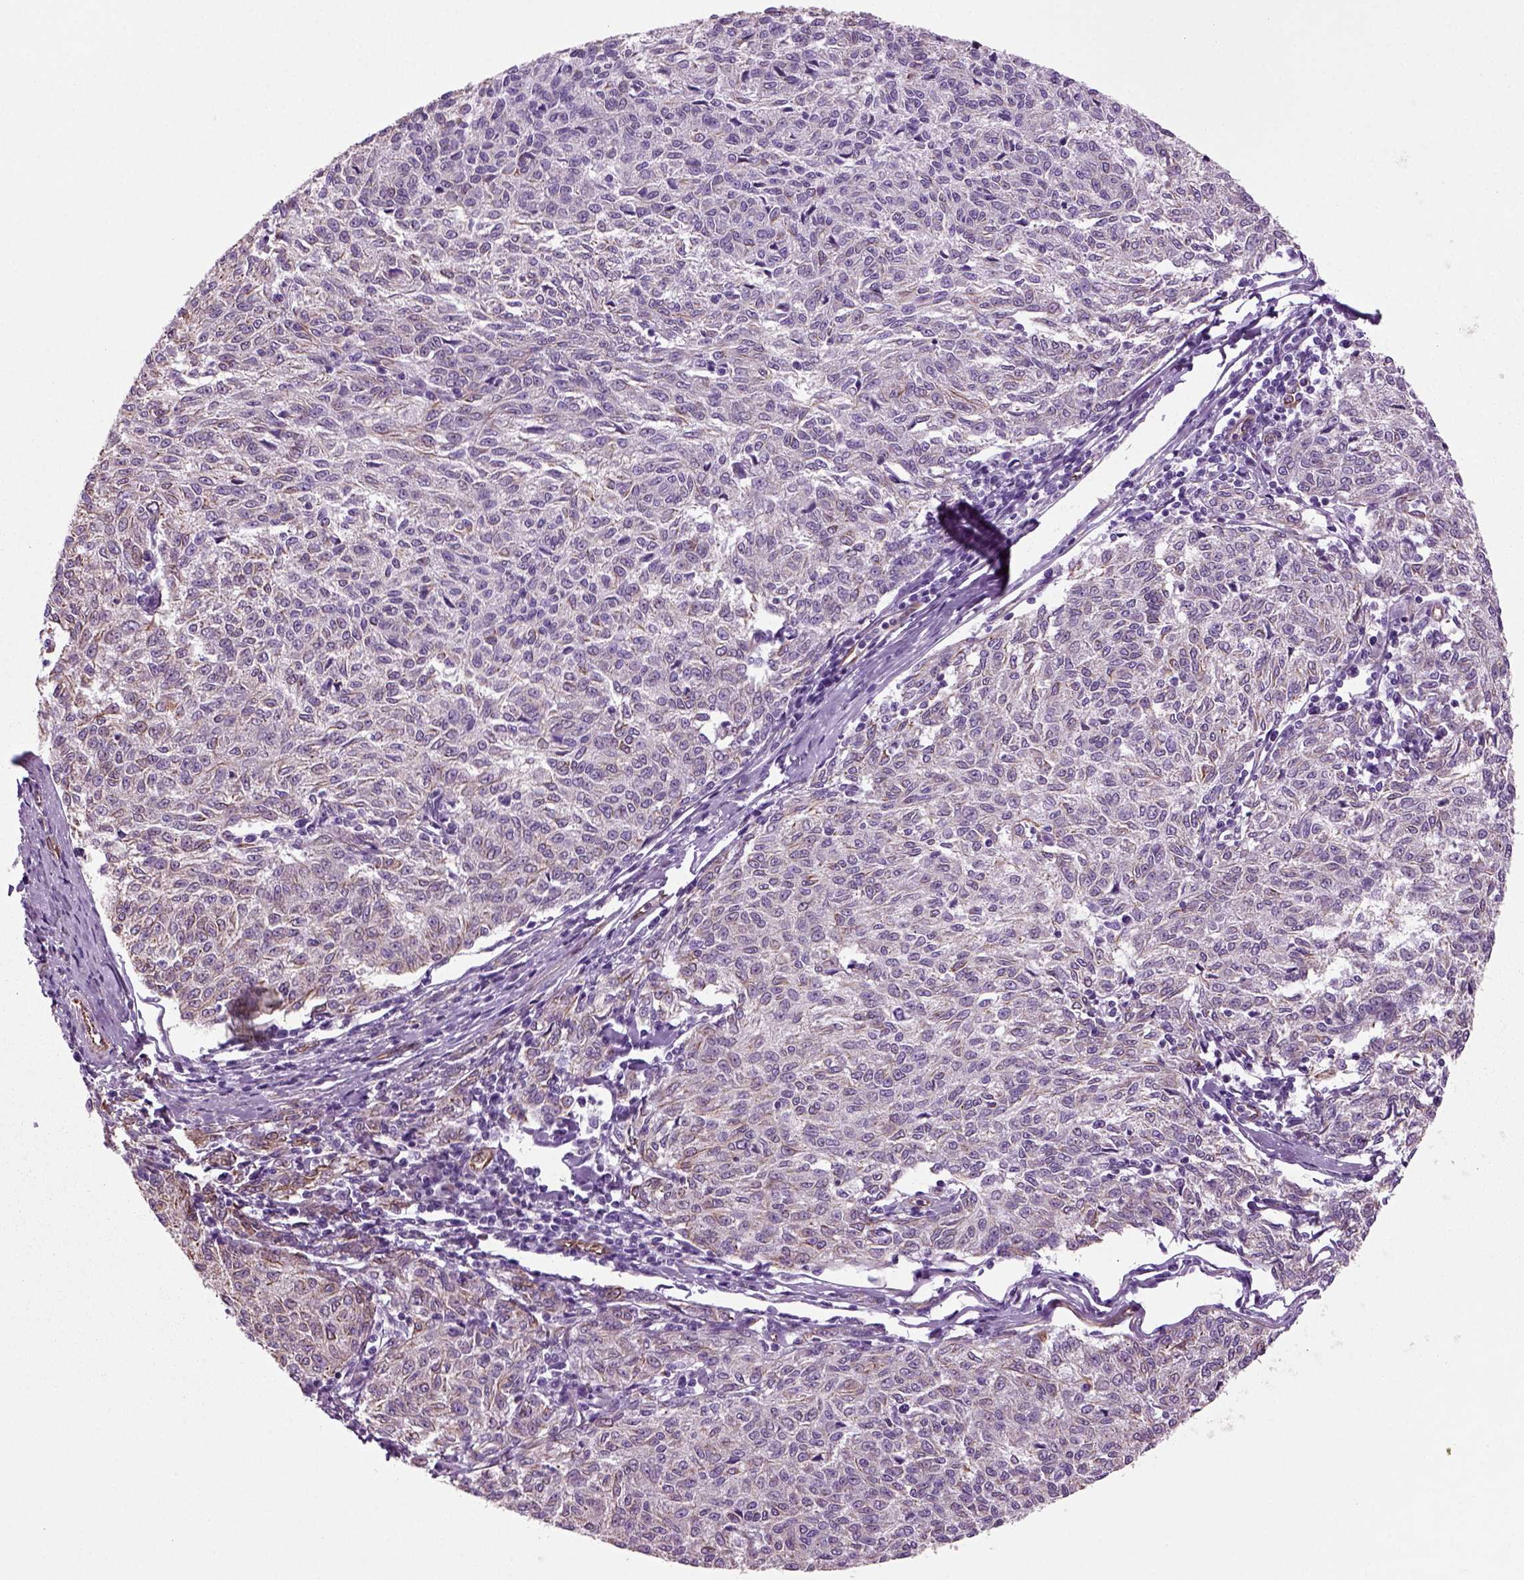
{"staining": {"intensity": "strong", "quantity": "25%-75%", "location": "cytoplasmic/membranous"}, "tissue": "melanoma", "cell_type": "Tumor cells", "image_type": "cancer", "snomed": [{"axis": "morphology", "description": "Malignant melanoma, NOS"}, {"axis": "topography", "description": "Skin"}], "caption": "IHC of melanoma displays high levels of strong cytoplasmic/membranous expression in about 25%-75% of tumor cells. Nuclei are stained in blue.", "gene": "ACER3", "patient": {"sex": "female", "age": 72}}